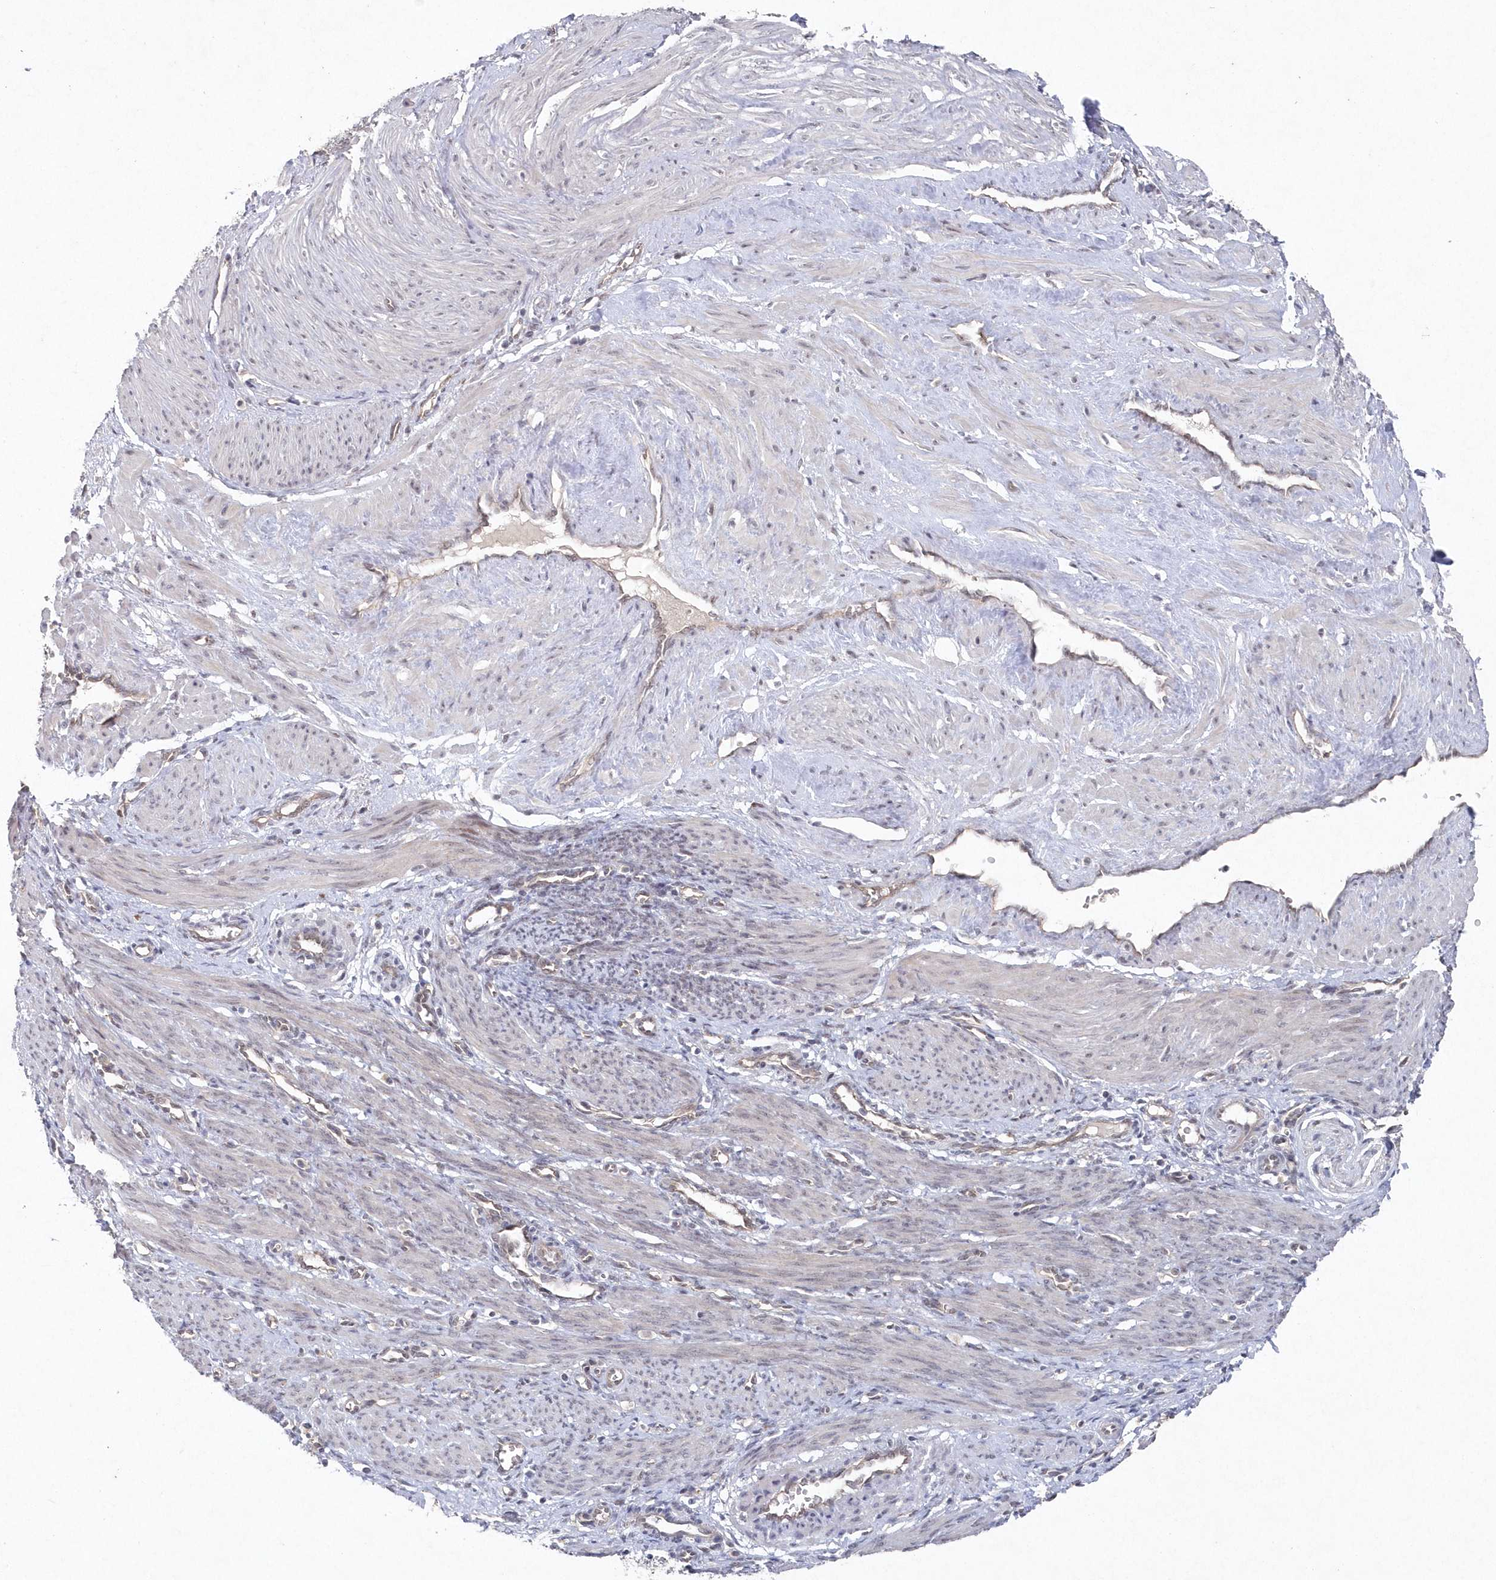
{"staining": {"intensity": "negative", "quantity": "none", "location": "none"}, "tissue": "smooth muscle", "cell_type": "Smooth muscle cells", "image_type": "normal", "snomed": [{"axis": "morphology", "description": "Normal tissue, NOS"}, {"axis": "topography", "description": "Endometrium"}], "caption": "Smooth muscle cells show no significant expression in benign smooth muscle. (Stains: DAB (3,3'-diaminobenzidine) IHC with hematoxylin counter stain, Microscopy: brightfield microscopy at high magnification).", "gene": "VSIG2", "patient": {"sex": "female", "age": 33}}